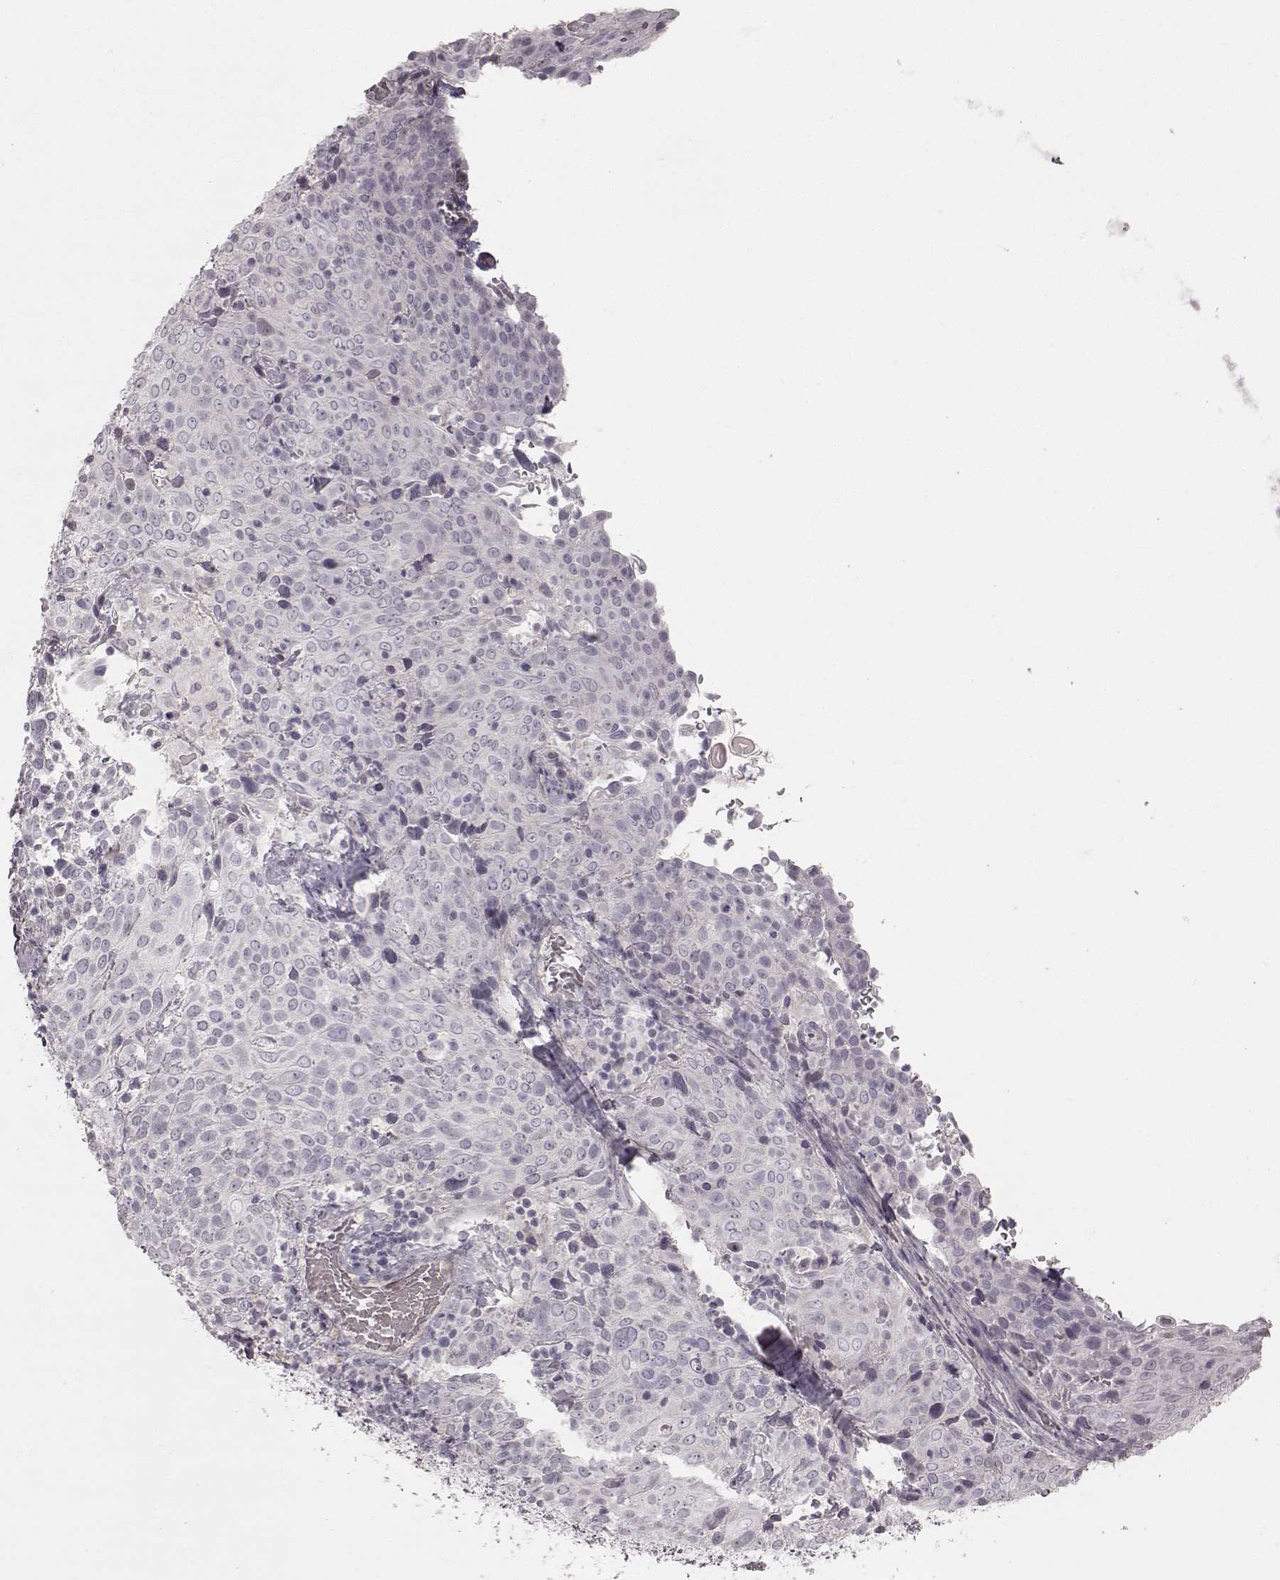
{"staining": {"intensity": "negative", "quantity": "none", "location": "none"}, "tissue": "cervical cancer", "cell_type": "Tumor cells", "image_type": "cancer", "snomed": [{"axis": "morphology", "description": "Squamous cell carcinoma, NOS"}, {"axis": "topography", "description": "Cervix"}], "caption": "Tumor cells are negative for brown protein staining in cervical cancer. (Stains: DAB immunohistochemistry with hematoxylin counter stain, Microscopy: brightfield microscopy at high magnification).", "gene": "PRLHR", "patient": {"sex": "female", "age": 61}}